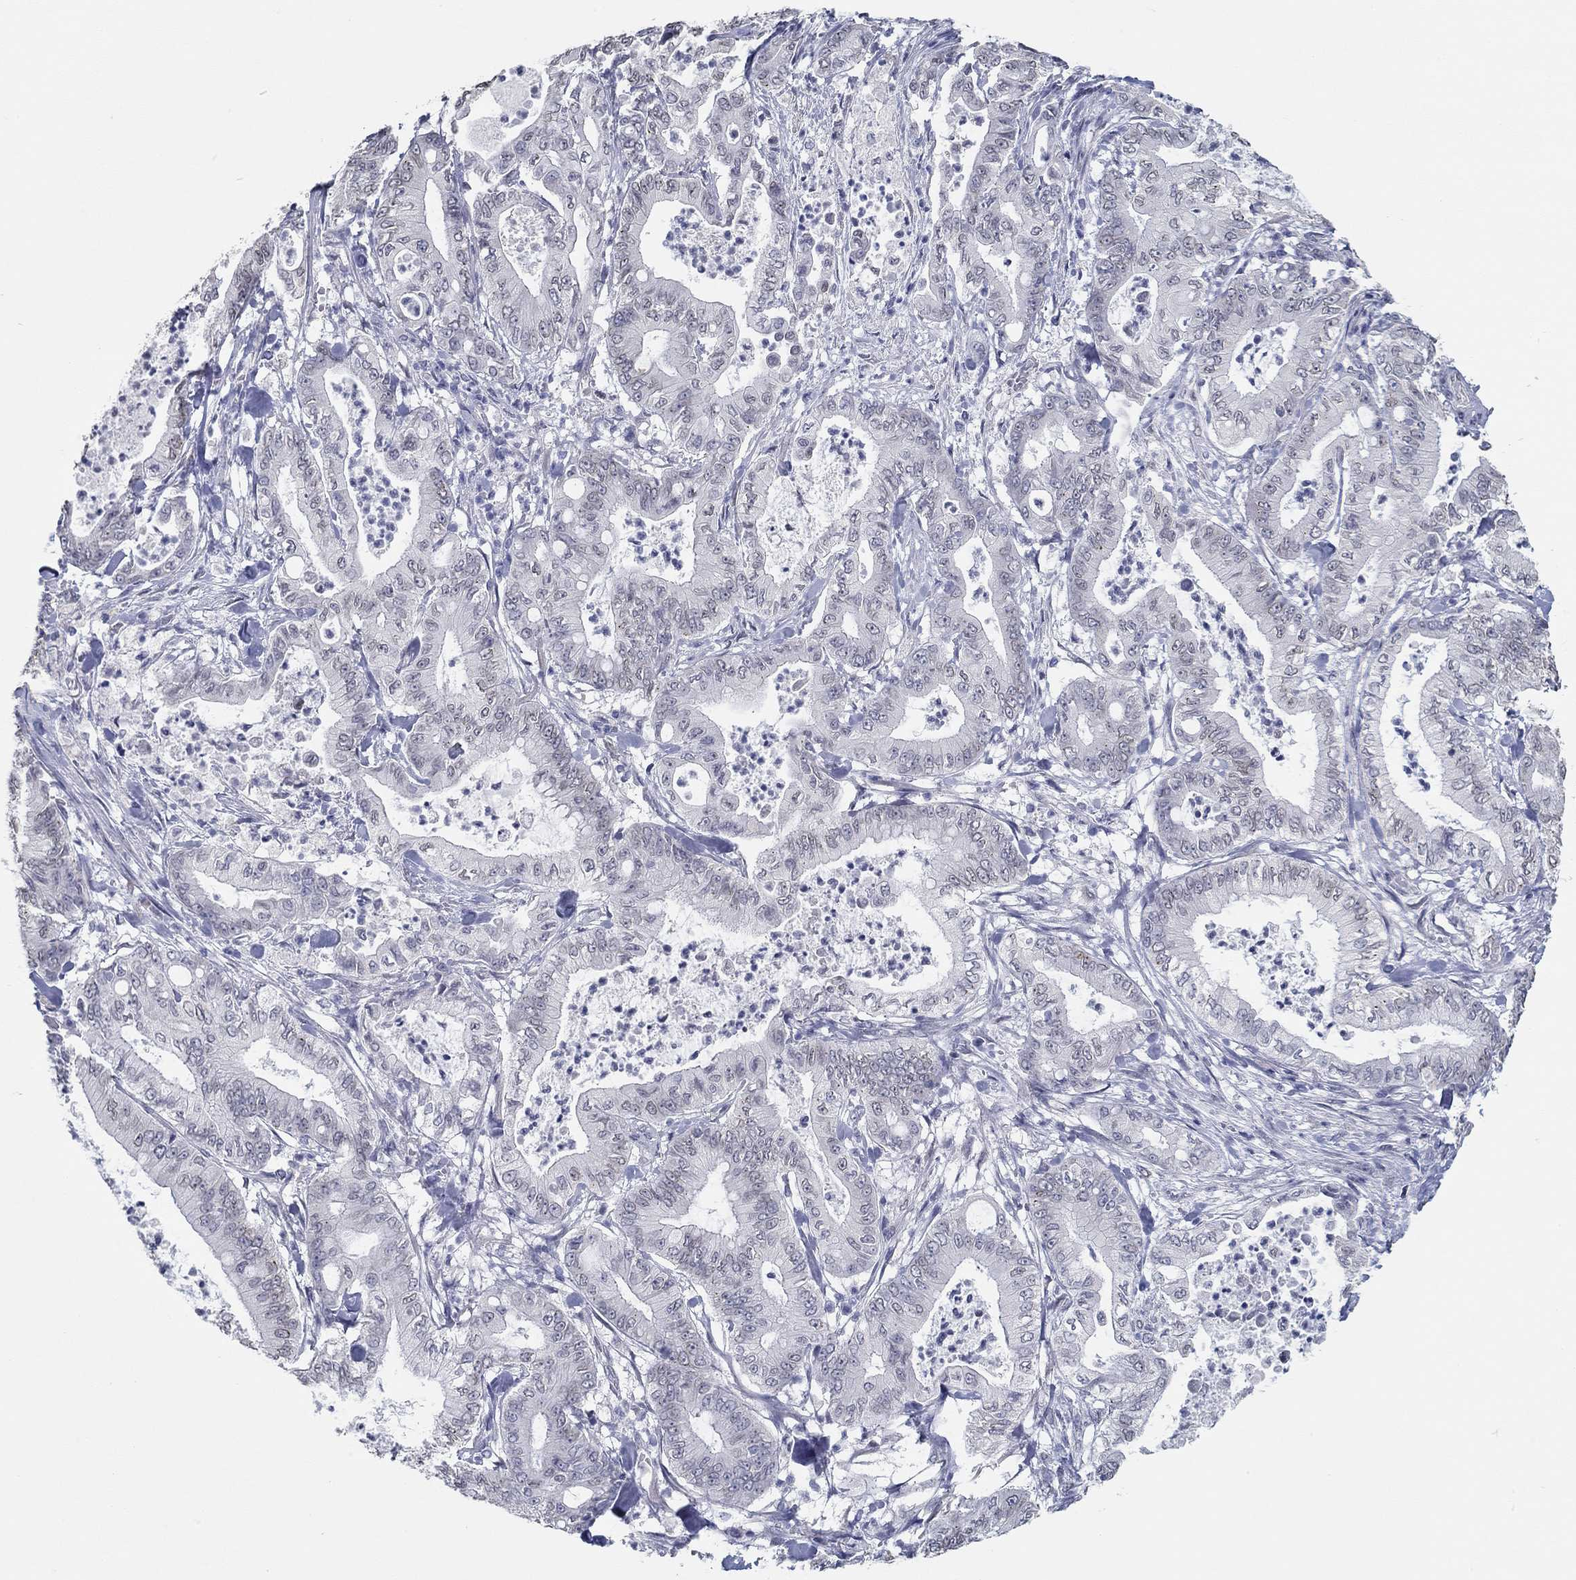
{"staining": {"intensity": "negative", "quantity": "none", "location": "none"}, "tissue": "pancreatic cancer", "cell_type": "Tumor cells", "image_type": "cancer", "snomed": [{"axis": "morphology", "description": "Adenocarcinoma, NOS"}, {"axis": "topography", "description": "Pancreas"}], "caption": "A photomicrograph of adenocarcinoma (pancreatic) stained for a protein exhibits no brown staining in tumor cells. Nuclei are stained in blue.", "gene": "NUP155", "patient": {"sex": "male", "age": 71}}